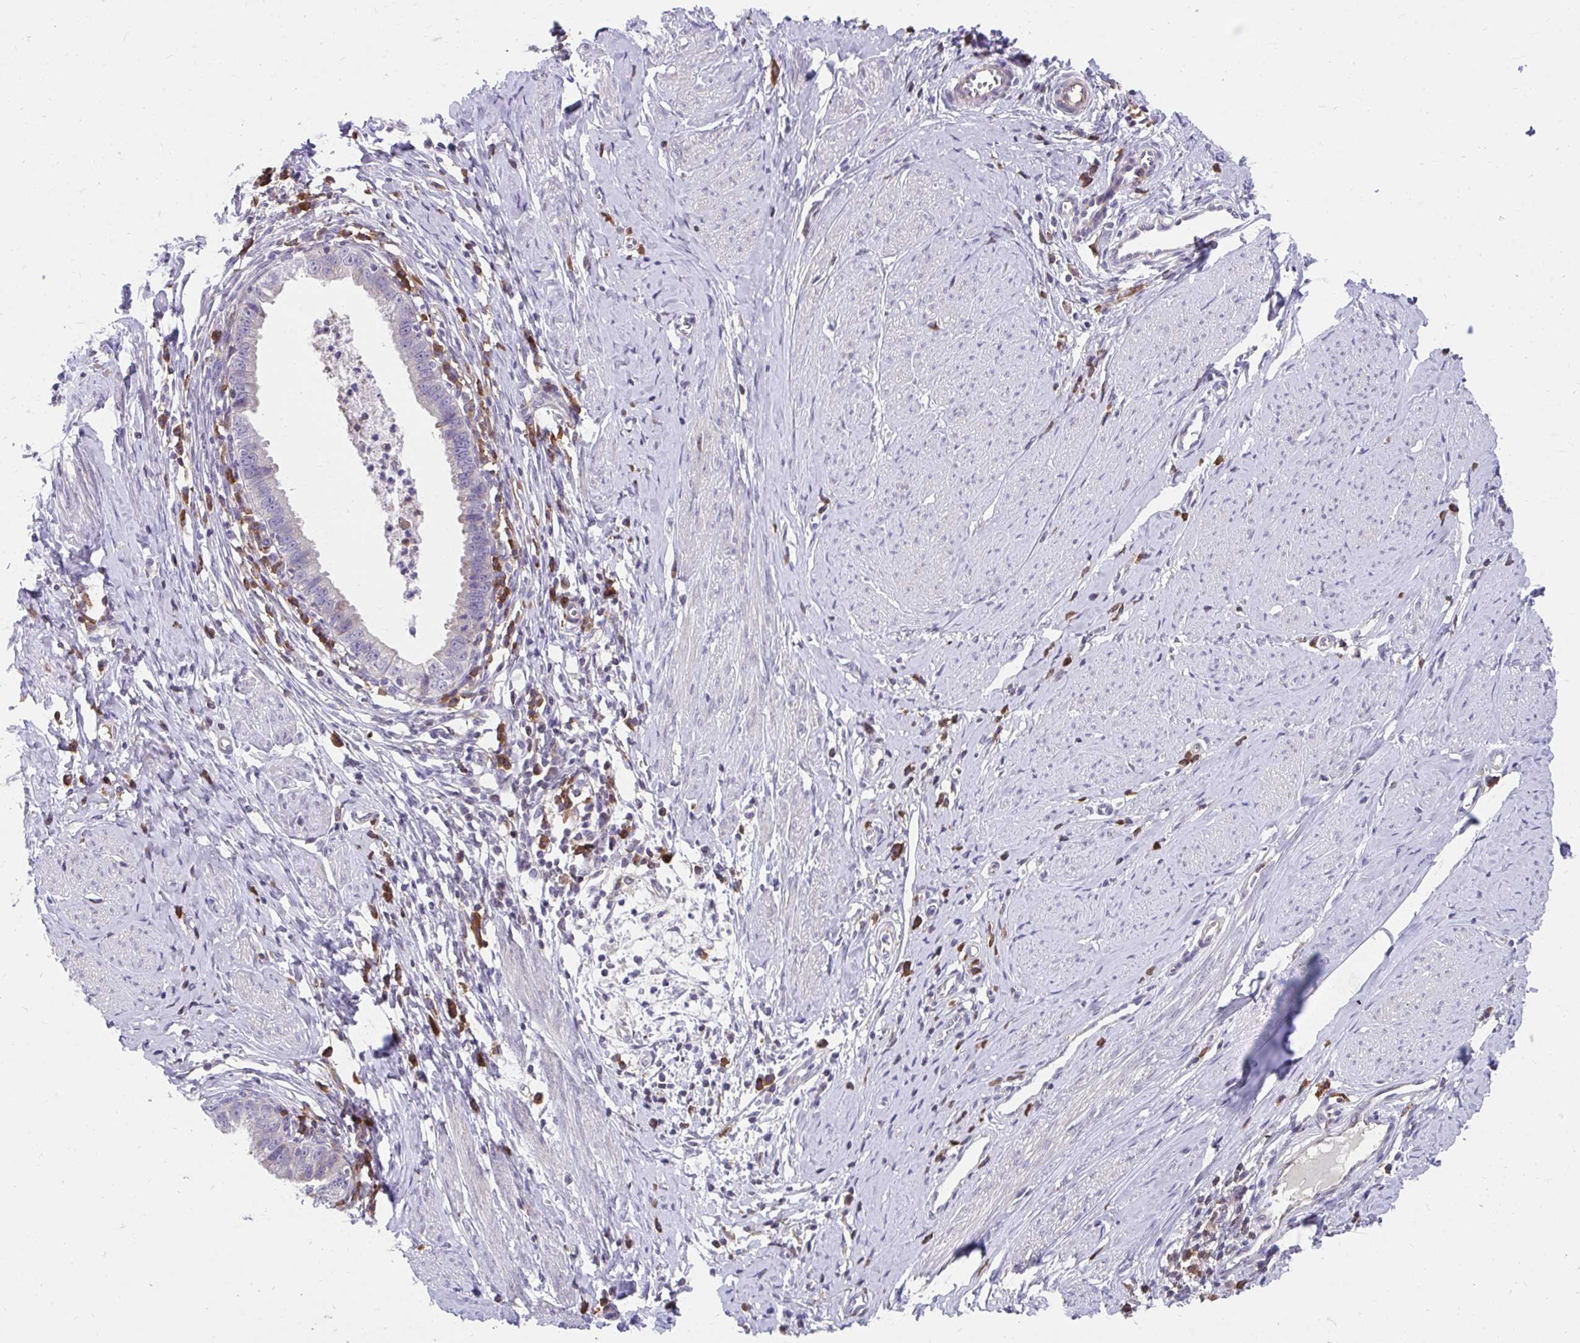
{"staining": {"intensity": "negative", "quantity": "none", "location": "none"}, "tissue": "cervical cancer", "cell_type": "Tumor cells", "image_type": "cancer", "snomed": [{"axis": "morphology", "description": "Adenocarcinoma, NOS"}, {"axis": "topography", "description": "Cervix"}], "caption": "High power microscopy micrograph of an immunohistochemistry (IHC) histopathology image of cervical adenocarcinoma, revealing no significant expression in tumor cells. (Stains: DAB (3,3'-diaminobenzidine) IHC with hematoxylin counter stain, Microscopy: brightfield microscopy at high magnification).", "gene": "SLAMF7", "patient": {"sex": "female", "age": 36}}